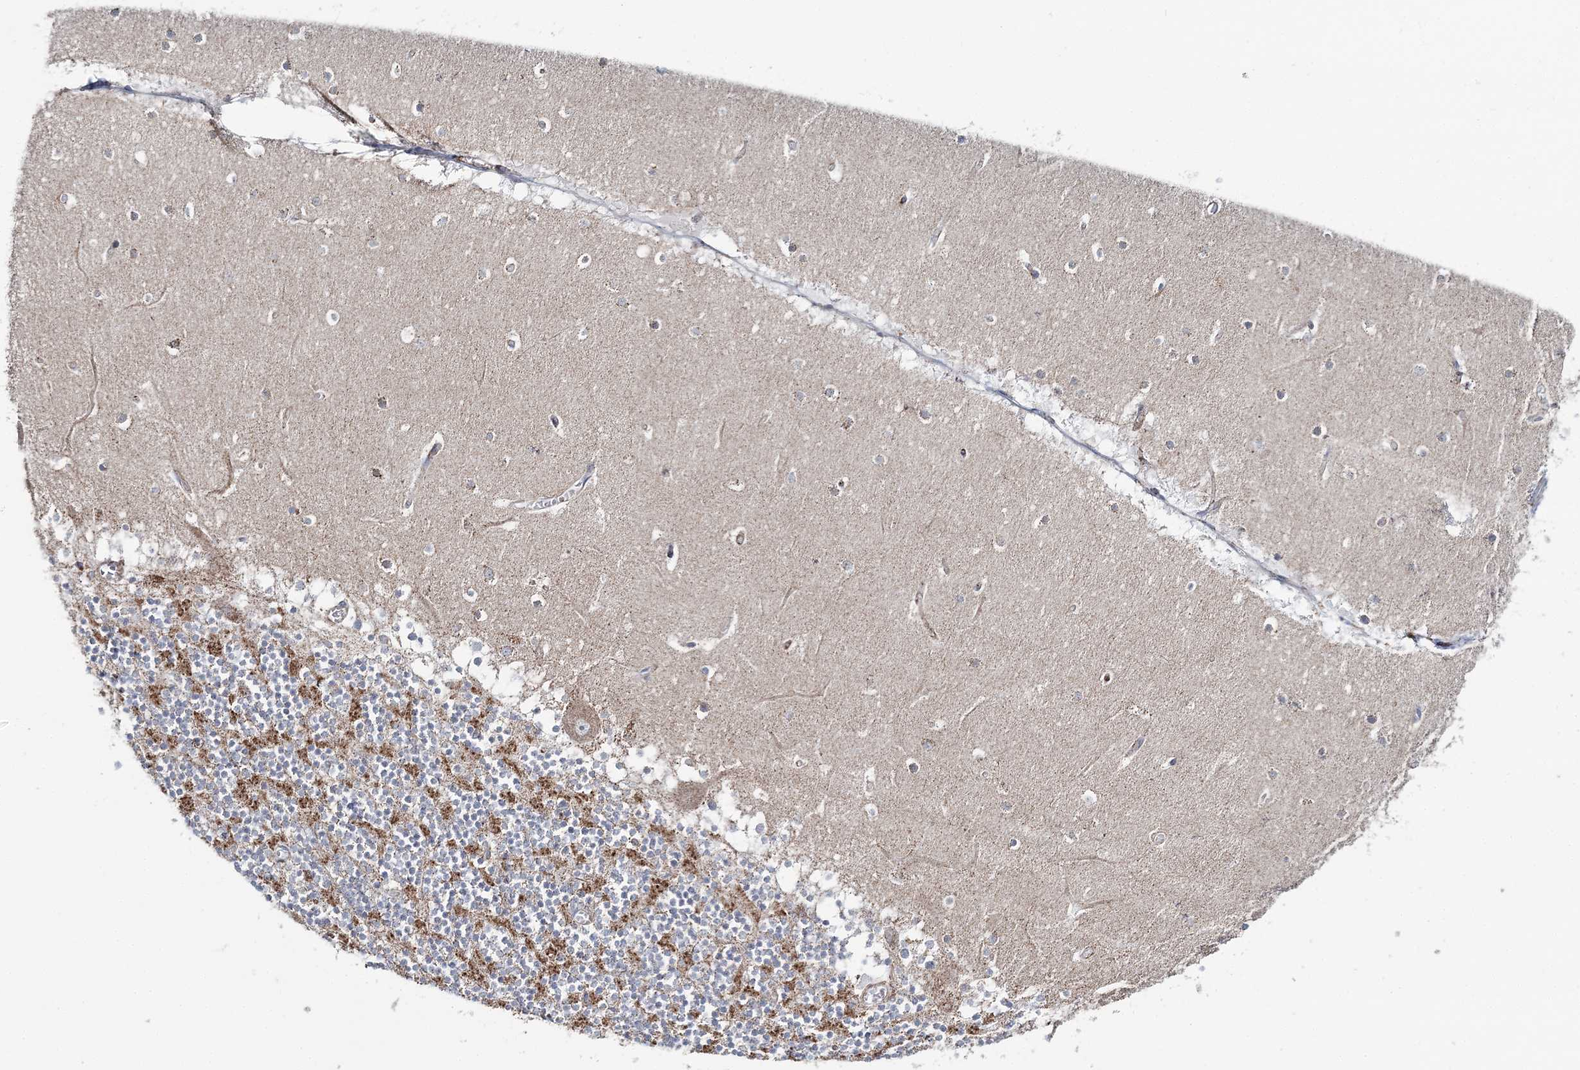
{"staining": {"intensity": "moderate", "quantity": "25%-75%", "location": "cytoplasmic/membranous"}, "tissue": "cerebellum", "cell_type": "Cells in granular layer", "image_type": "normal", "snomed": [{"axis": "morphology", "description": "Normal tissue, NOS"}, {"axis": "topography", "description": "Cerebellum"}], "caption": "Immunohistochemical staining of normal cerebellum reveals medium levels of moderate cytoplasmic/membranous positivity in approximately 25%-75% of cells in granular layer.", "gene": "ARHGAP6", "patient": {"sex": "female", "age": 28}}